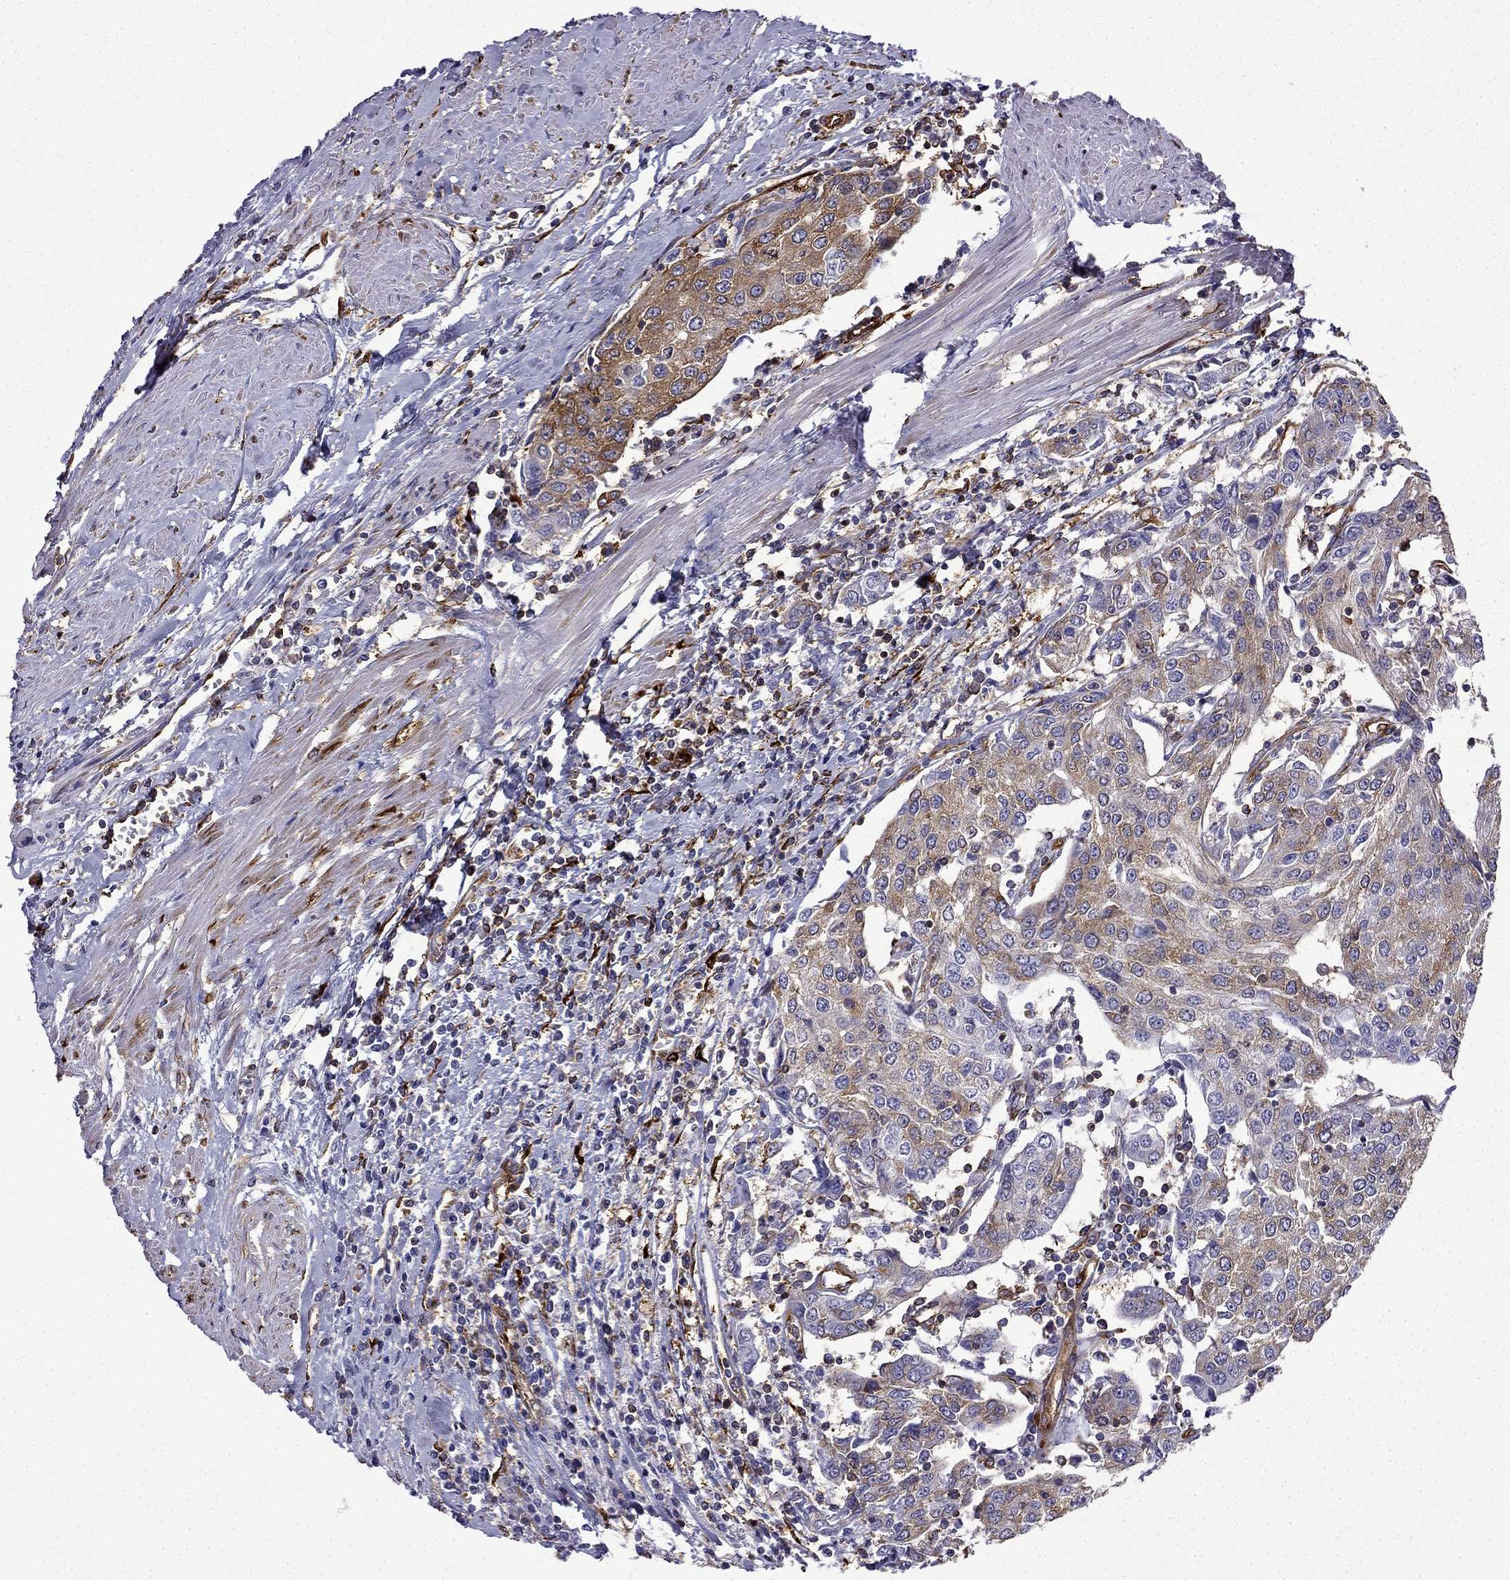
{"staining": {"intensity": "moderate", "quantity": "25%-75%", "location": "cytoplasmic/membranous"}, "tissue": "urothelial cancer", "cell_type": "Tumor cells", "image_type": "cancer", "snomed": [{"axis": "morphology", "description": "Urothelial carcinoma, High grade"}, {"axis": "topography", "description": "Urinary bladder"}], "caption": "A high-resolution micrograph shows IHC staining of urothelial cancer, which reveals moderate cytoplasmic/membranous positivity in about 25%-75% of tumor cells.", "gene": "MAP4", "patient": {"sex": "female", "age": 85}}